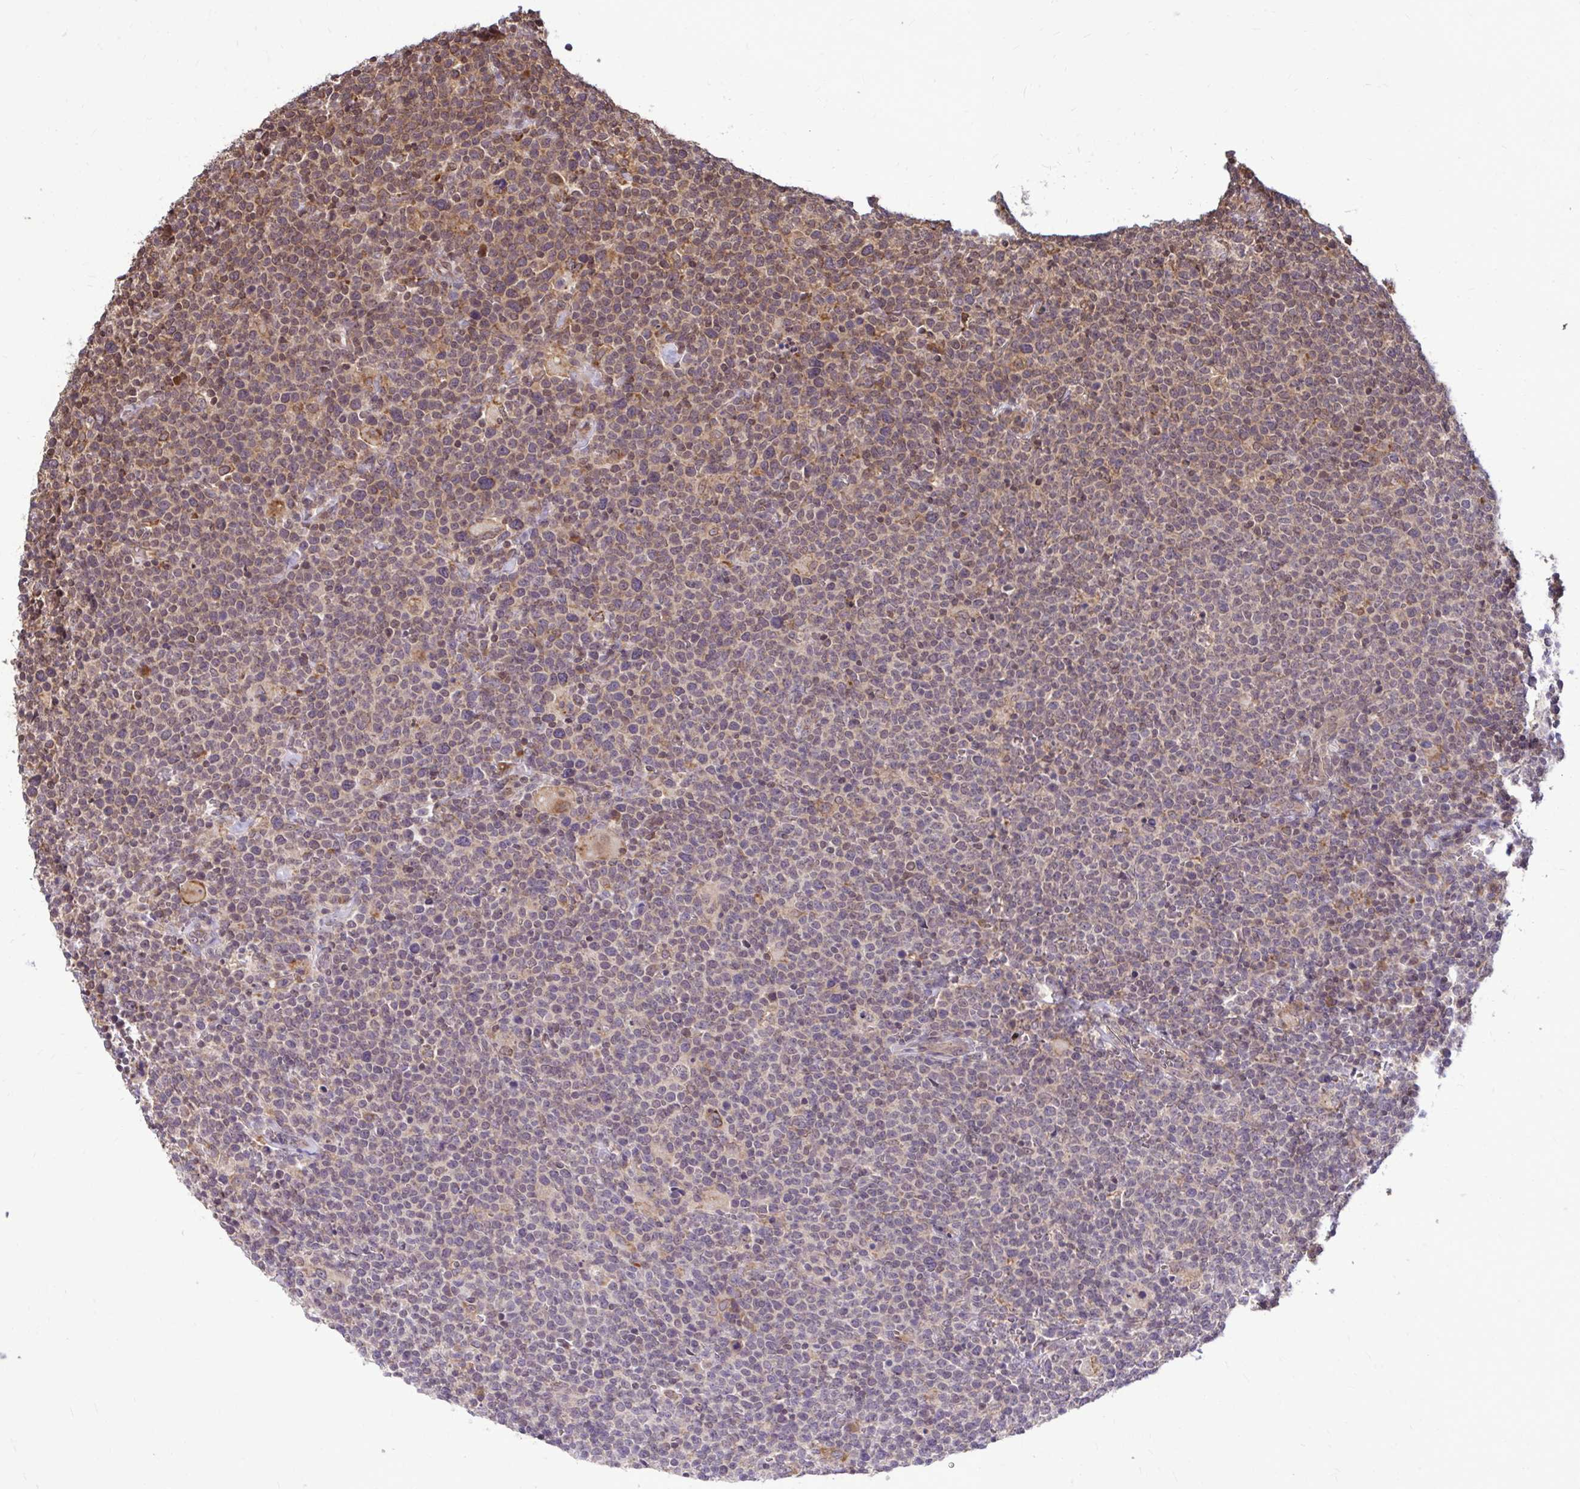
{"staining": {"intensity": "weak", "quantity": "<25%", "location": "cytoplasmic/membranous"}, "tissue": "lymphoma", "cell_type": "Tumor cells", "image_type": "cancer", "snomed": [{"axis": "morphology", "description": "Malignant lymphoma, non-Hodgkin's type, High grade"}, {"axis": "topography", "description": "Lymph node"}], "caption": "High magnification brightfield microscopy of lymphoma stained with DAB (3,3'-diaminobenzidine) (brown) and counterstained with hematoxylin (blue): tumor cells show no significant positivity.", "gene": "FMR1", "patient": {"sex": "male", "age": 61}}